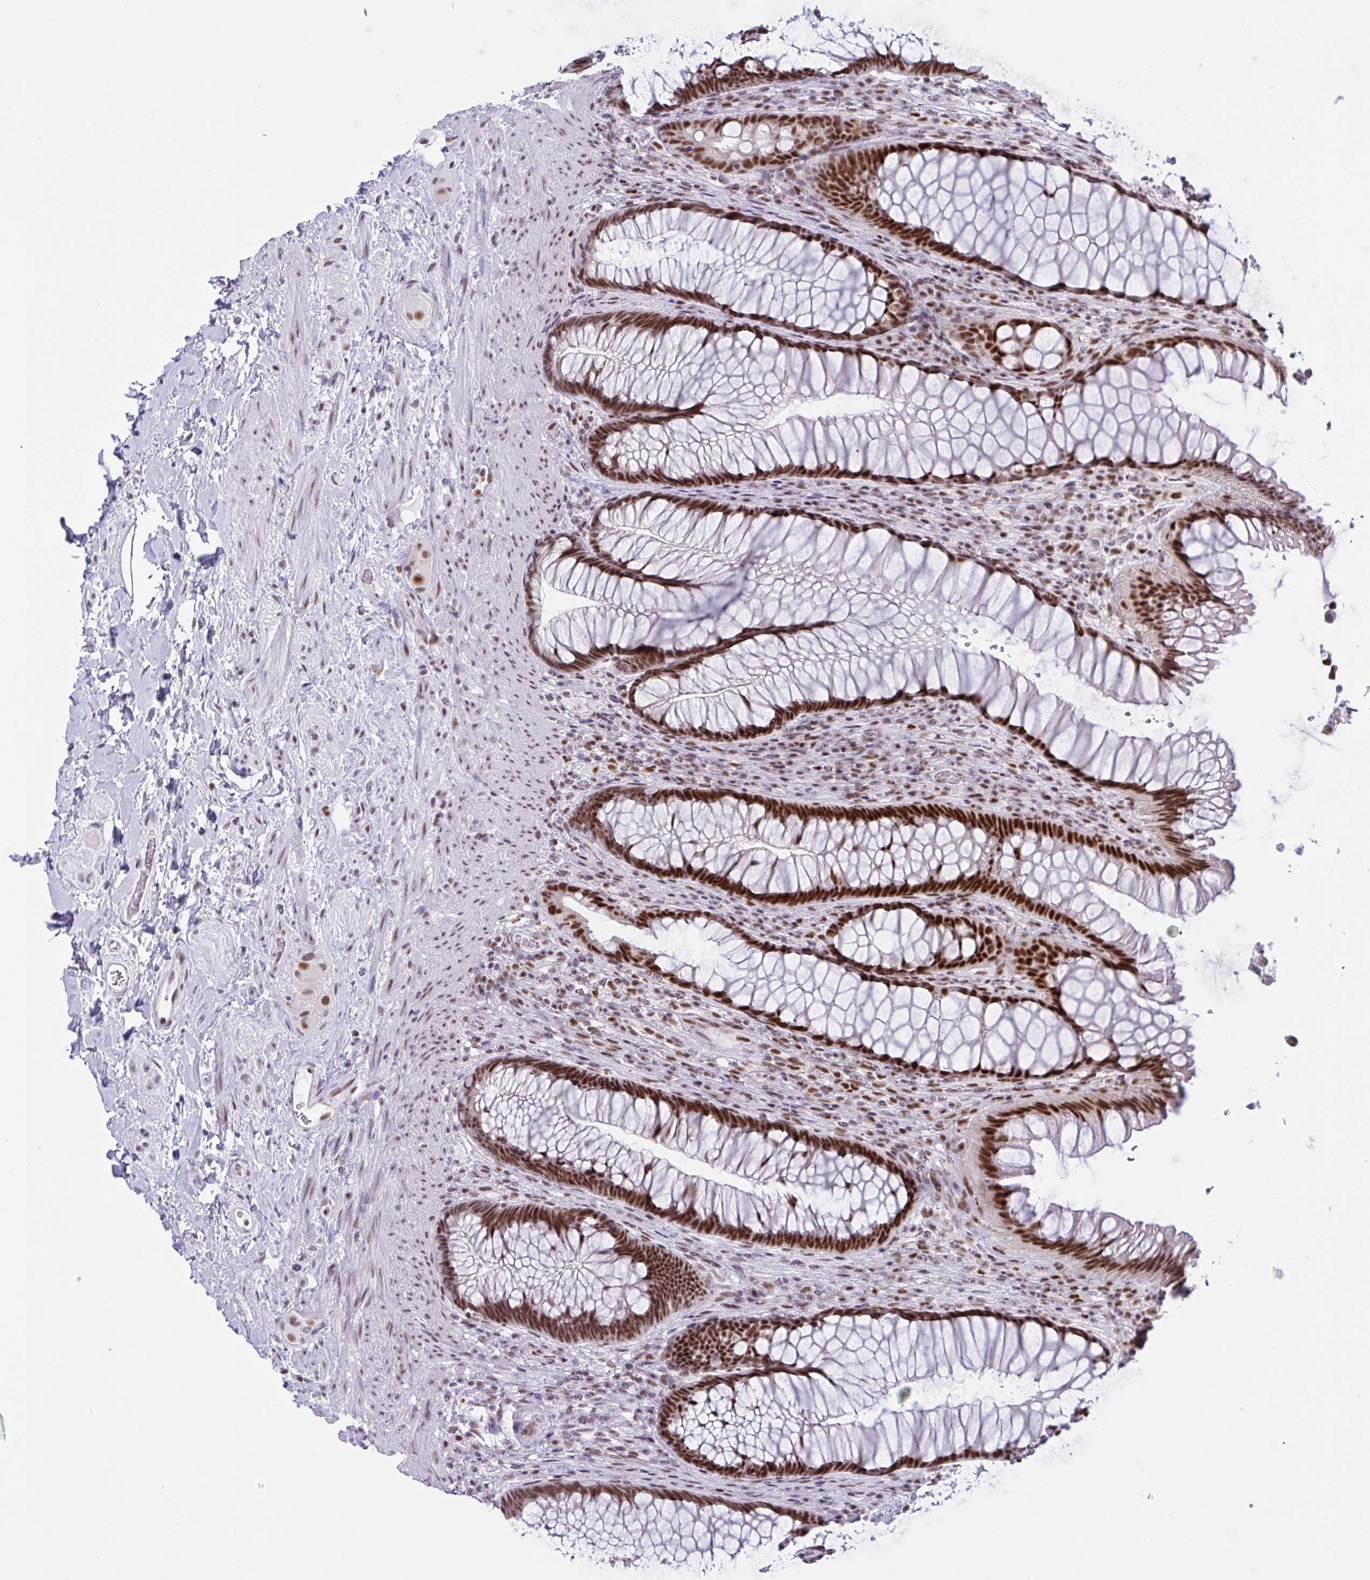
{"staining": {"intensity": "strong", "quantity": ">75%", "location": "nuclear"}, "tissue": "rectum", "cell_type": "Glandular cells", "image_type": "normal", "snomed": [{"axis": "morphology", "description": "Normal tissue, NOS"}, {"axis": "topography", "description": "Rectum"}], "caption": "Immunohistochemical staining of unremarkable human rectum demonstrates strong nuclear protein staining in approximately >75% of glandular cells.", "gene": "PPP1R10", "patient": {"sex": "male", "age": 53}}